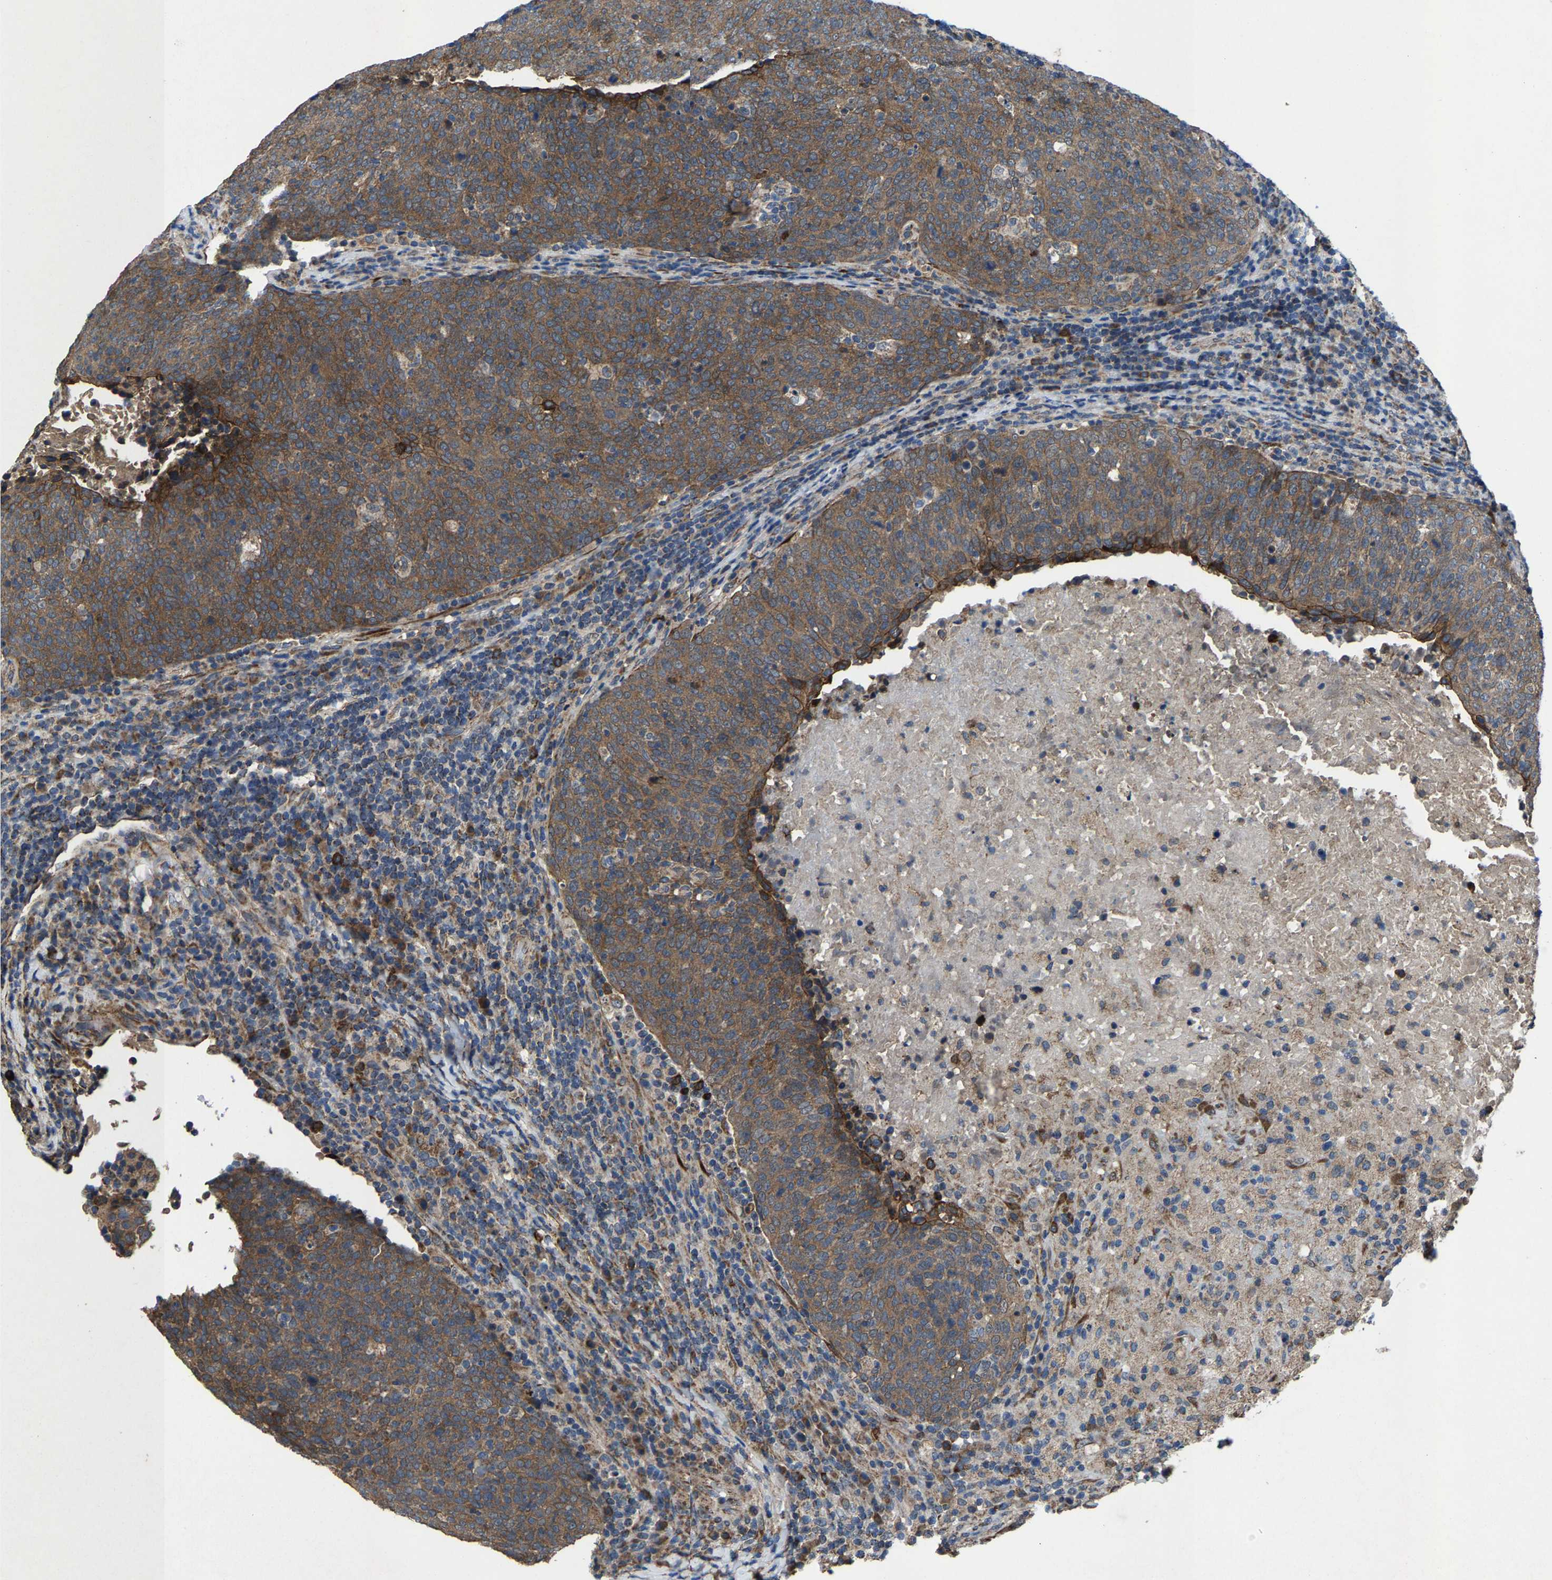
{"staining": {"intensity": "moderate", "quantity": ">75%", "location": "cytoplasmic/membranous"}, "tissue": "head and neck cancer", "cell_type": "Tumor cells", "image_type": "cancer", "snomed": [{"axis": "morphology", "description": "Squamous cell carcinoma, NOS"}, {"axis": "morphology", "description": "Squamous cell carcinoma, metastatic, NOS"}, {"axis": "topography", "description": "Lymph node"}, {"axis": "topography", "description": "Head-Neck"}], "caption": "Approximately >75% of tumor cells in human head and neck metastatic squamous cell carcinoma display moderate cytoplasmic/membranous protein staining as visualized by brown immunohistochemical staining.", "gene": "PDP1", "patient": {"sex": "male", "age": 62}}